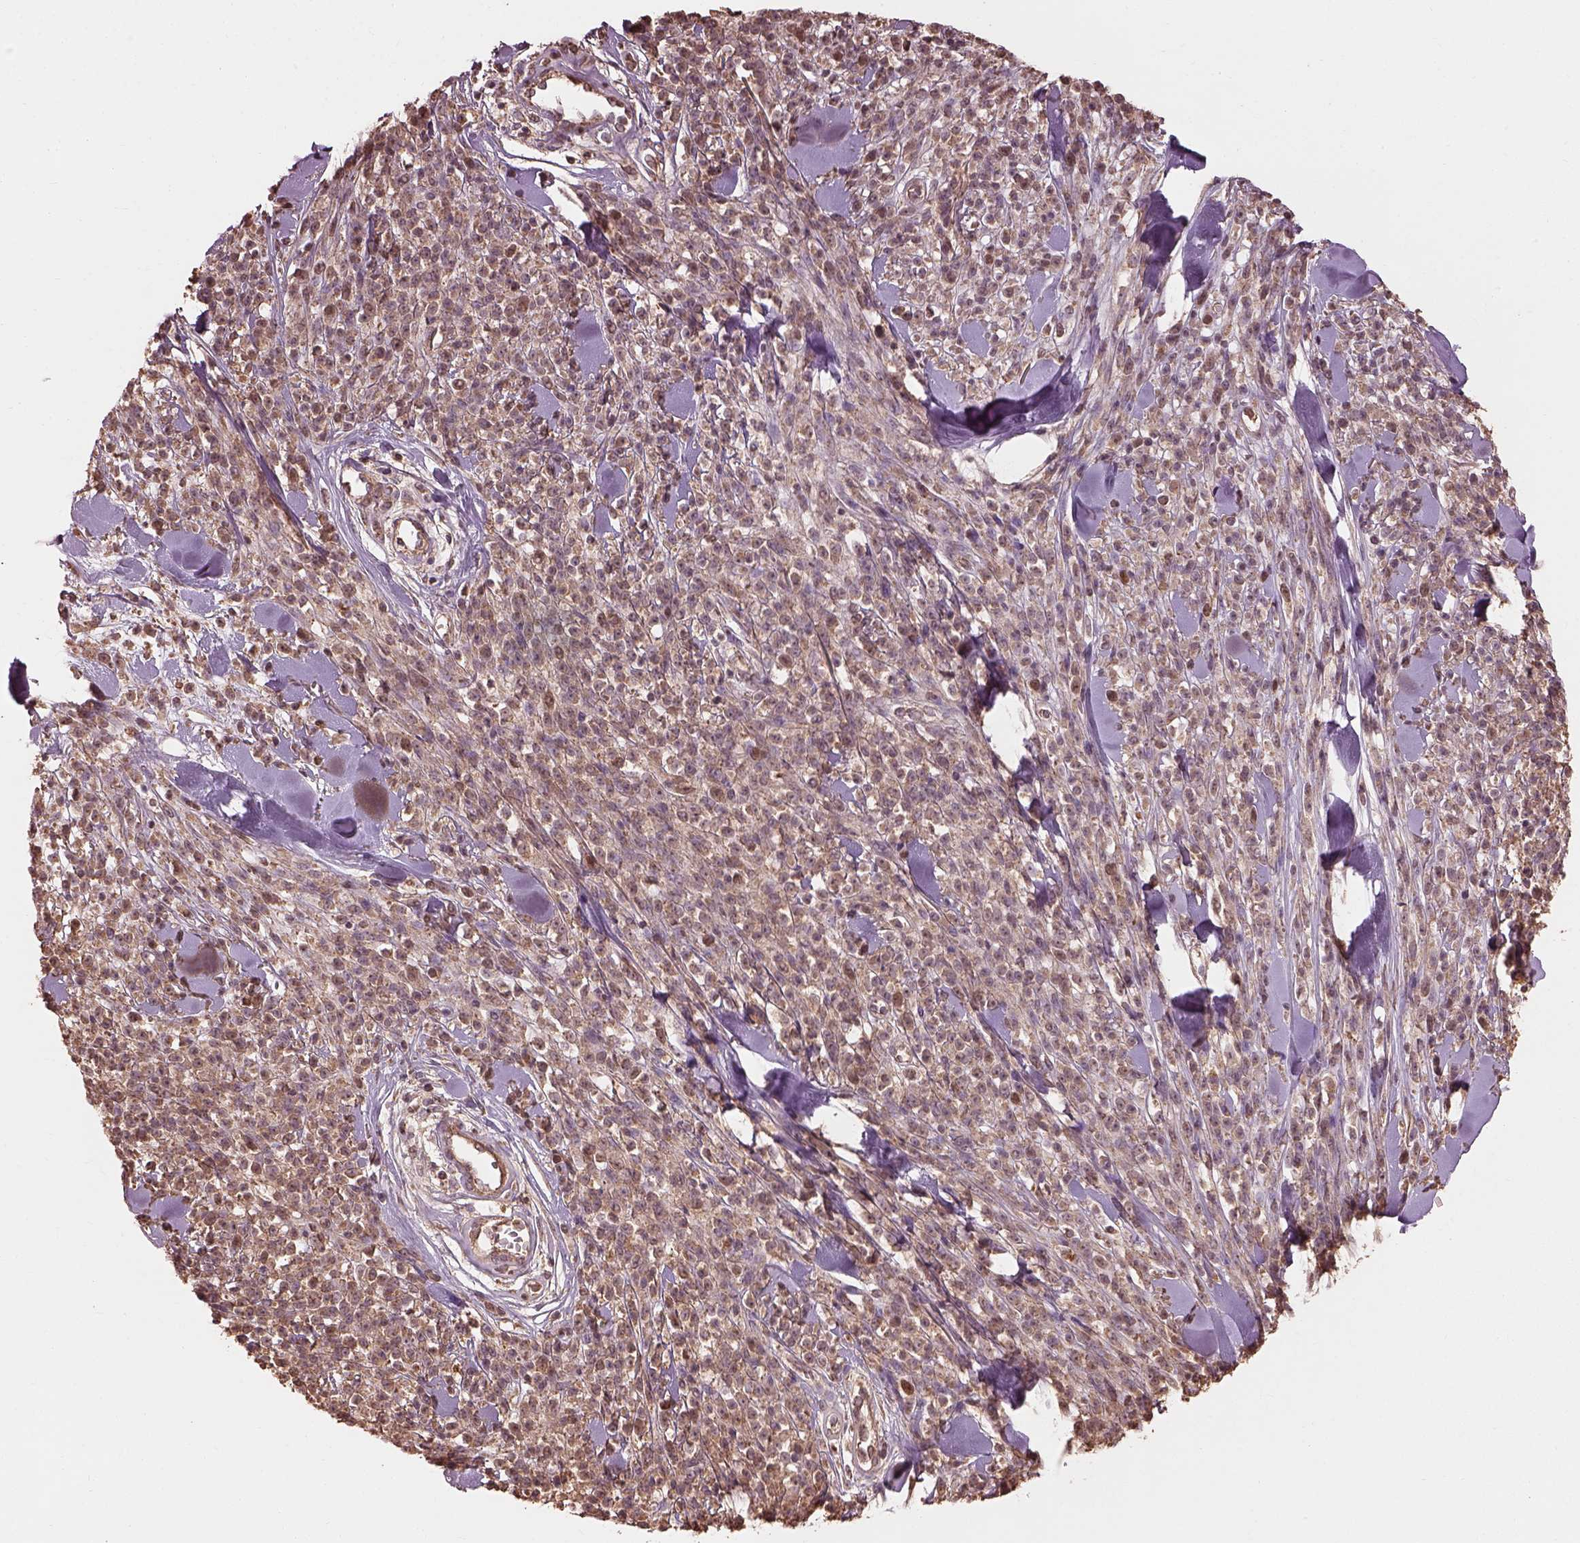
{"staining": {"intensity": "moderate", "quantity": "25%-75%", "location": "cytoplasmic/membranous"}, "tissue": "melanoma", "cell_type": "Tumor cells", "image_type": "cancer", "snomed": [{"axis": "morphology", "description": "Malignant melanoma, NOS"}, {"axis": "topography", "description": "Skin"}, {"axis": "topography", "description": "Skin of trunk"}], "caption": "This histopathology image shows melanoma stained with immunohistochemistry to label a protein in brown. The cytoplasmic/membranous of tumor cells show moderate positivity for the protein. Nuclei are counter-stained blue.", "gene": "METTL4", "patient": {"sex": "male", "age": 74}}